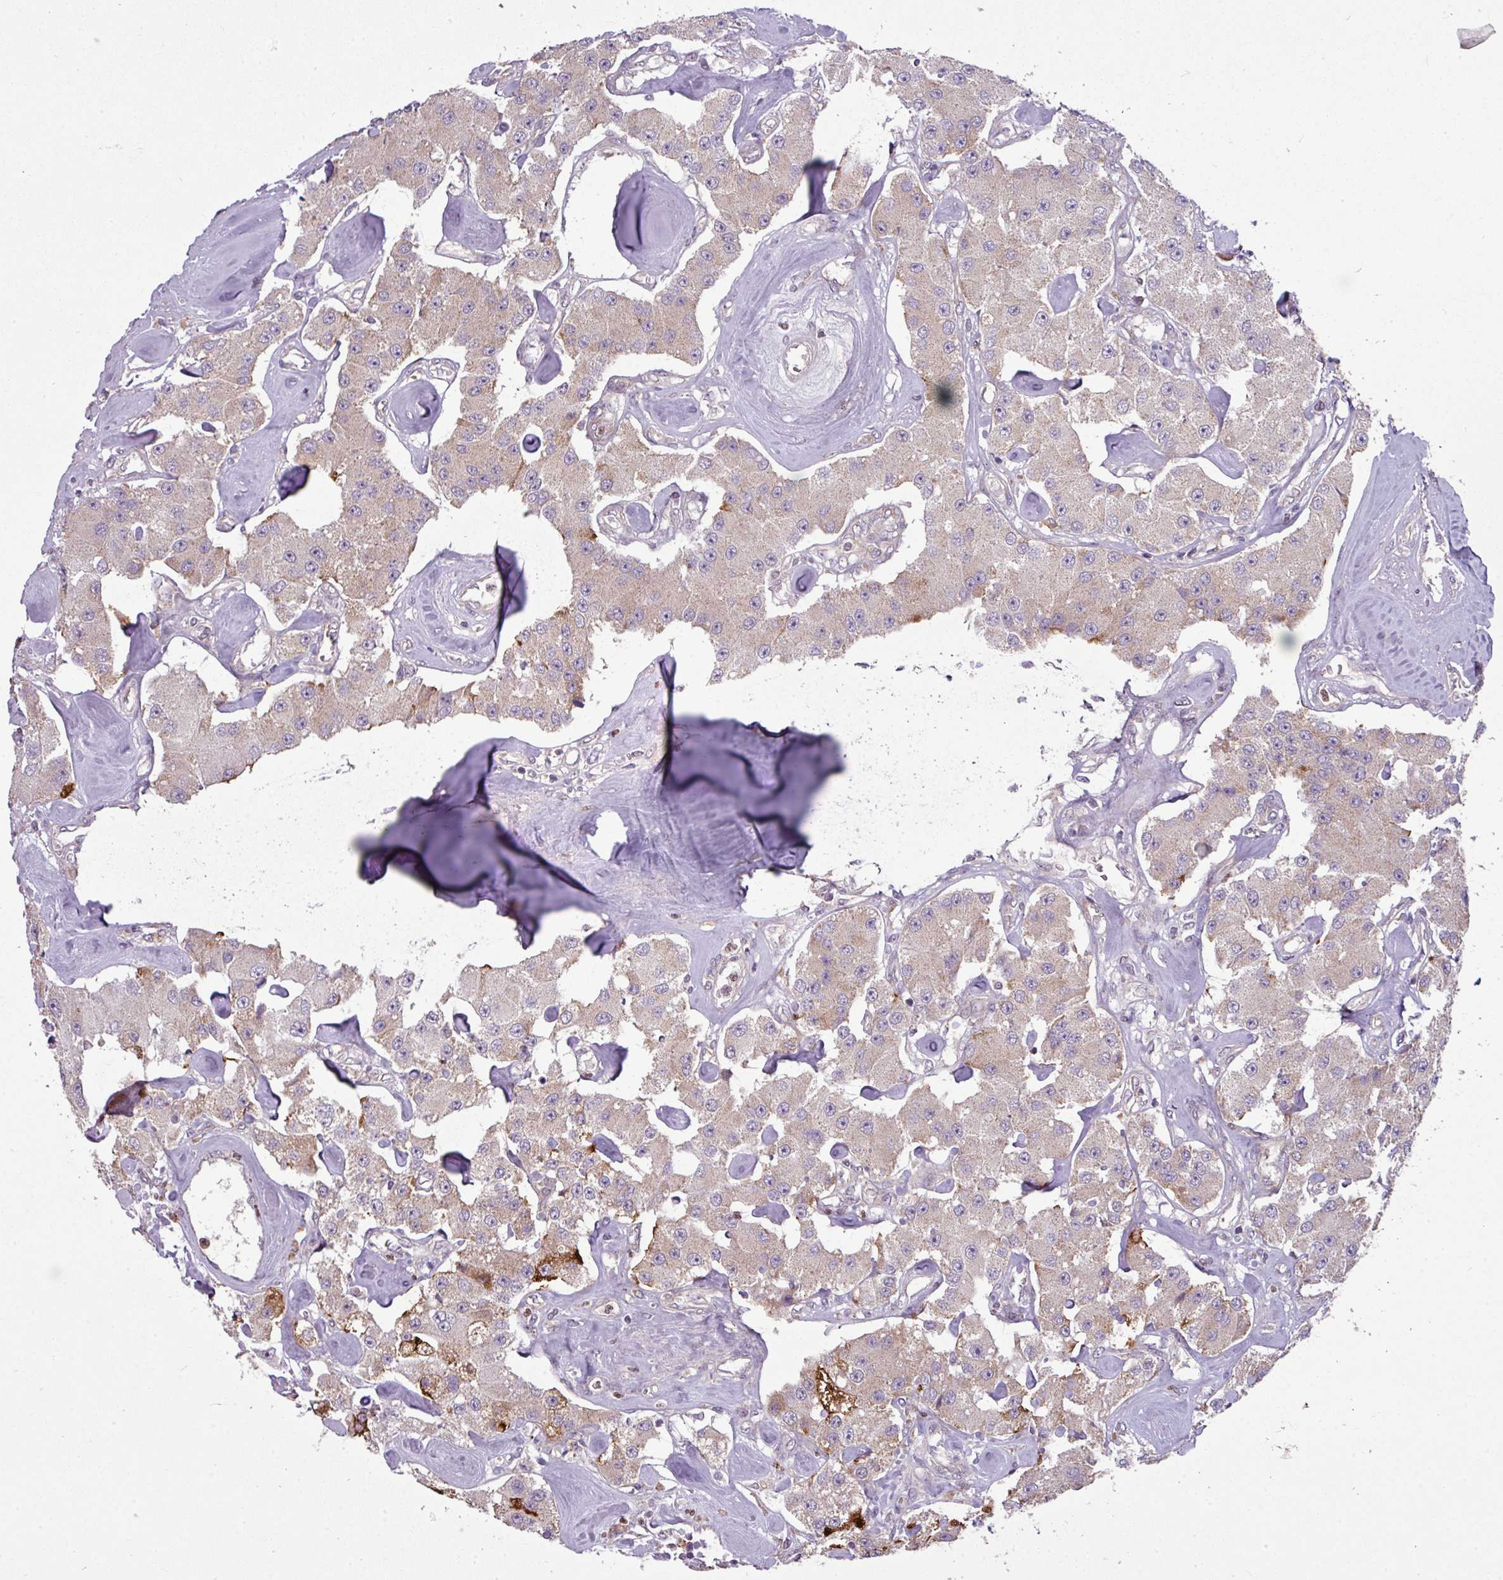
{"staining": {"intensity": "negative", "quantity": "none", "location": "none"}, "tissue": "carcinoid", "cell_type": "Tumor cells", "image_type": "cancer", "snomed": [{"axis": "morphology", "description": "Carcinoid, malignant, NOS"}, {"axis": "topography", "description": "Pancreas"}], "caption": "Photomicrograph shows no significant protein expression in tumor cells of carcinoid.", "gene": "PAPLN", "patient": {"sex": "male", "age": 41}}